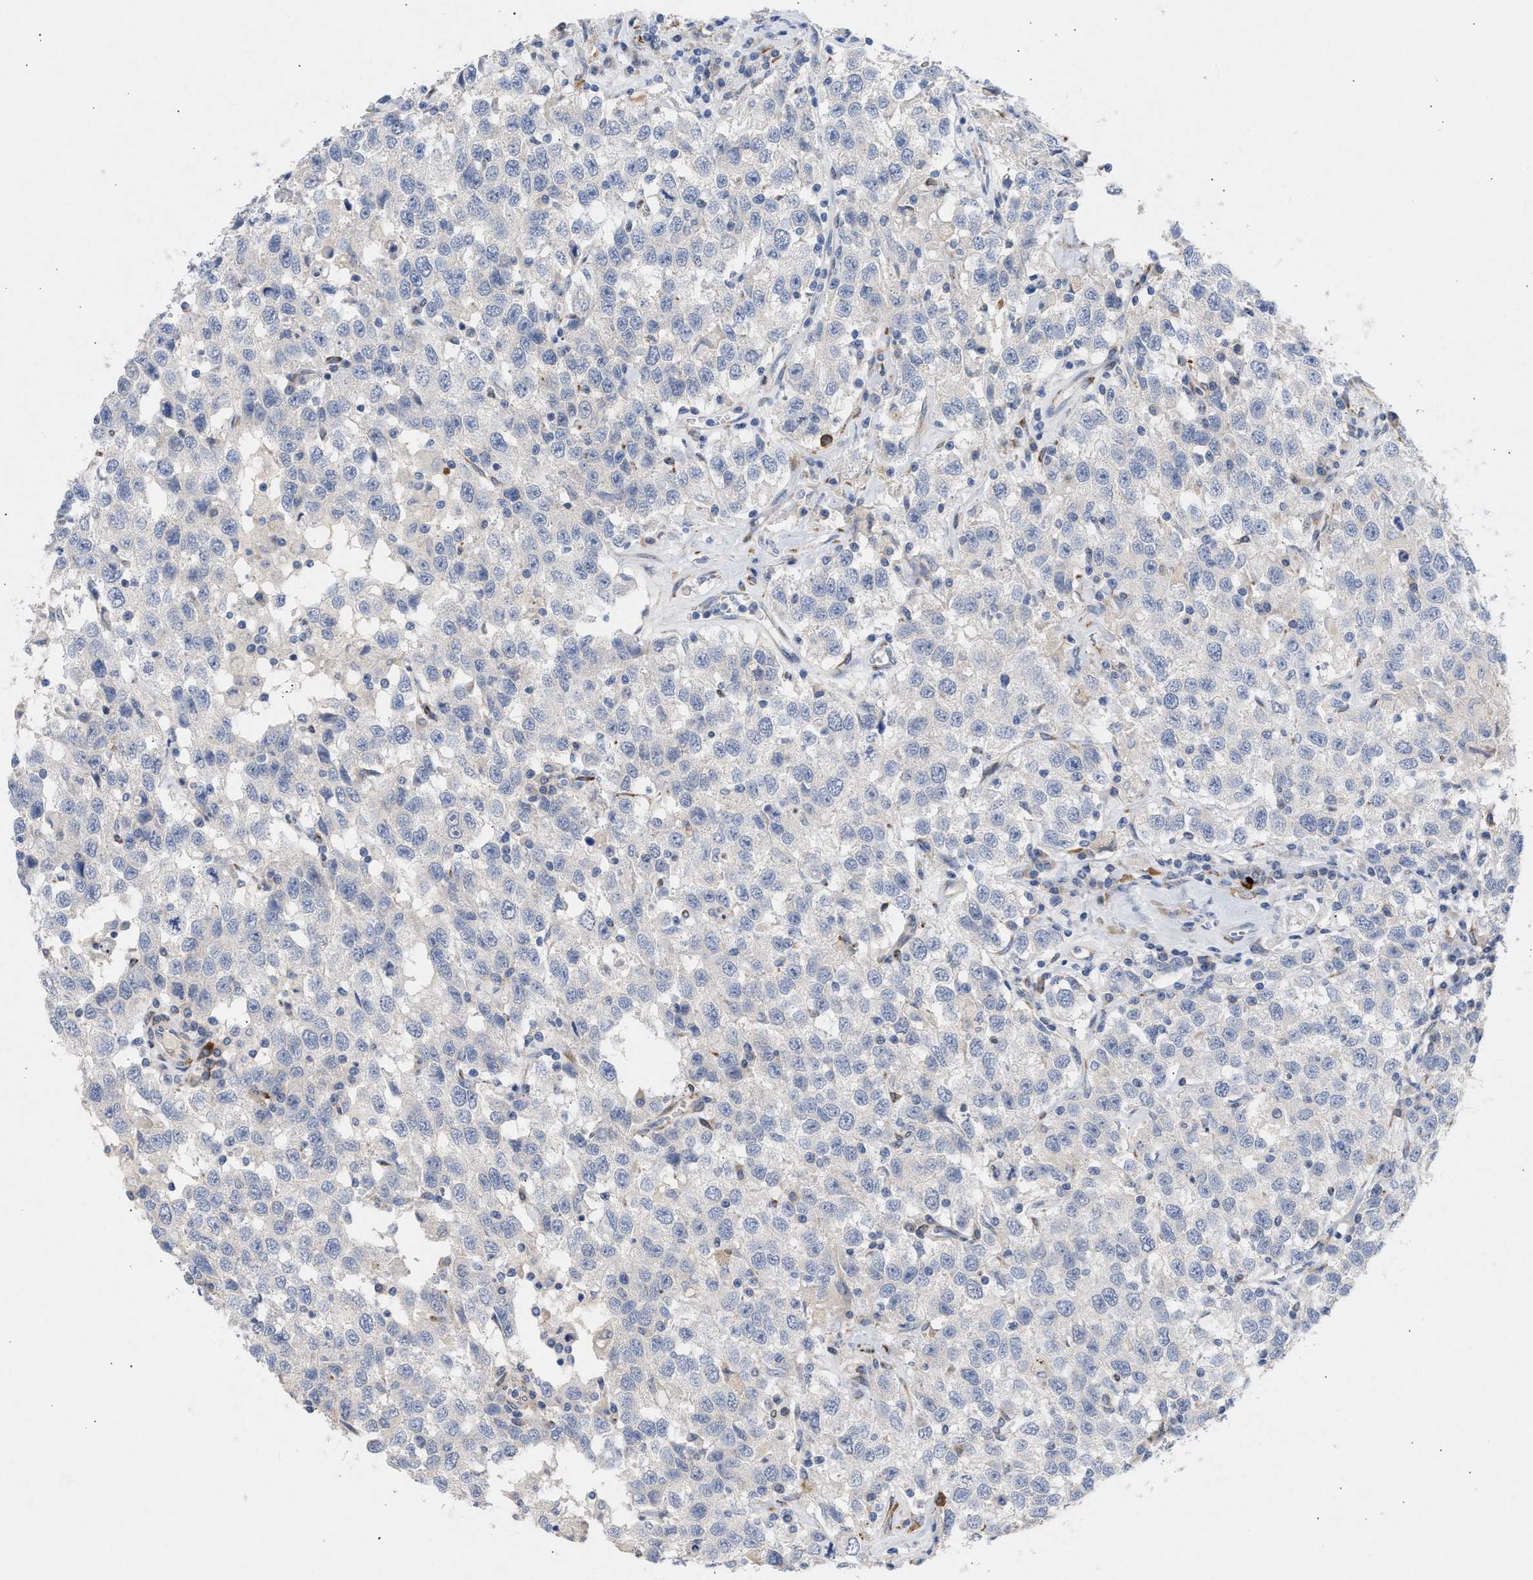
{"staining": {"intensity": "negative", "quantity": "none", "location": "none"}, "tissue": "testis cancer", "cell_type": "Tumor cells", "image_type": "cancer", "snomed": [{"axis": "morphology", "description": "Seminoma, NOS"}, {"axis": "topography", "description": "Testis"}], "caption": "Immunohistochemistry (IHC) image of human testis cancer (seminoma) stained for a protein (brown), which shows no positivity in tumor cells.", "gene": "SELENOM", "patient": {"sex": "male", "age": 41}}